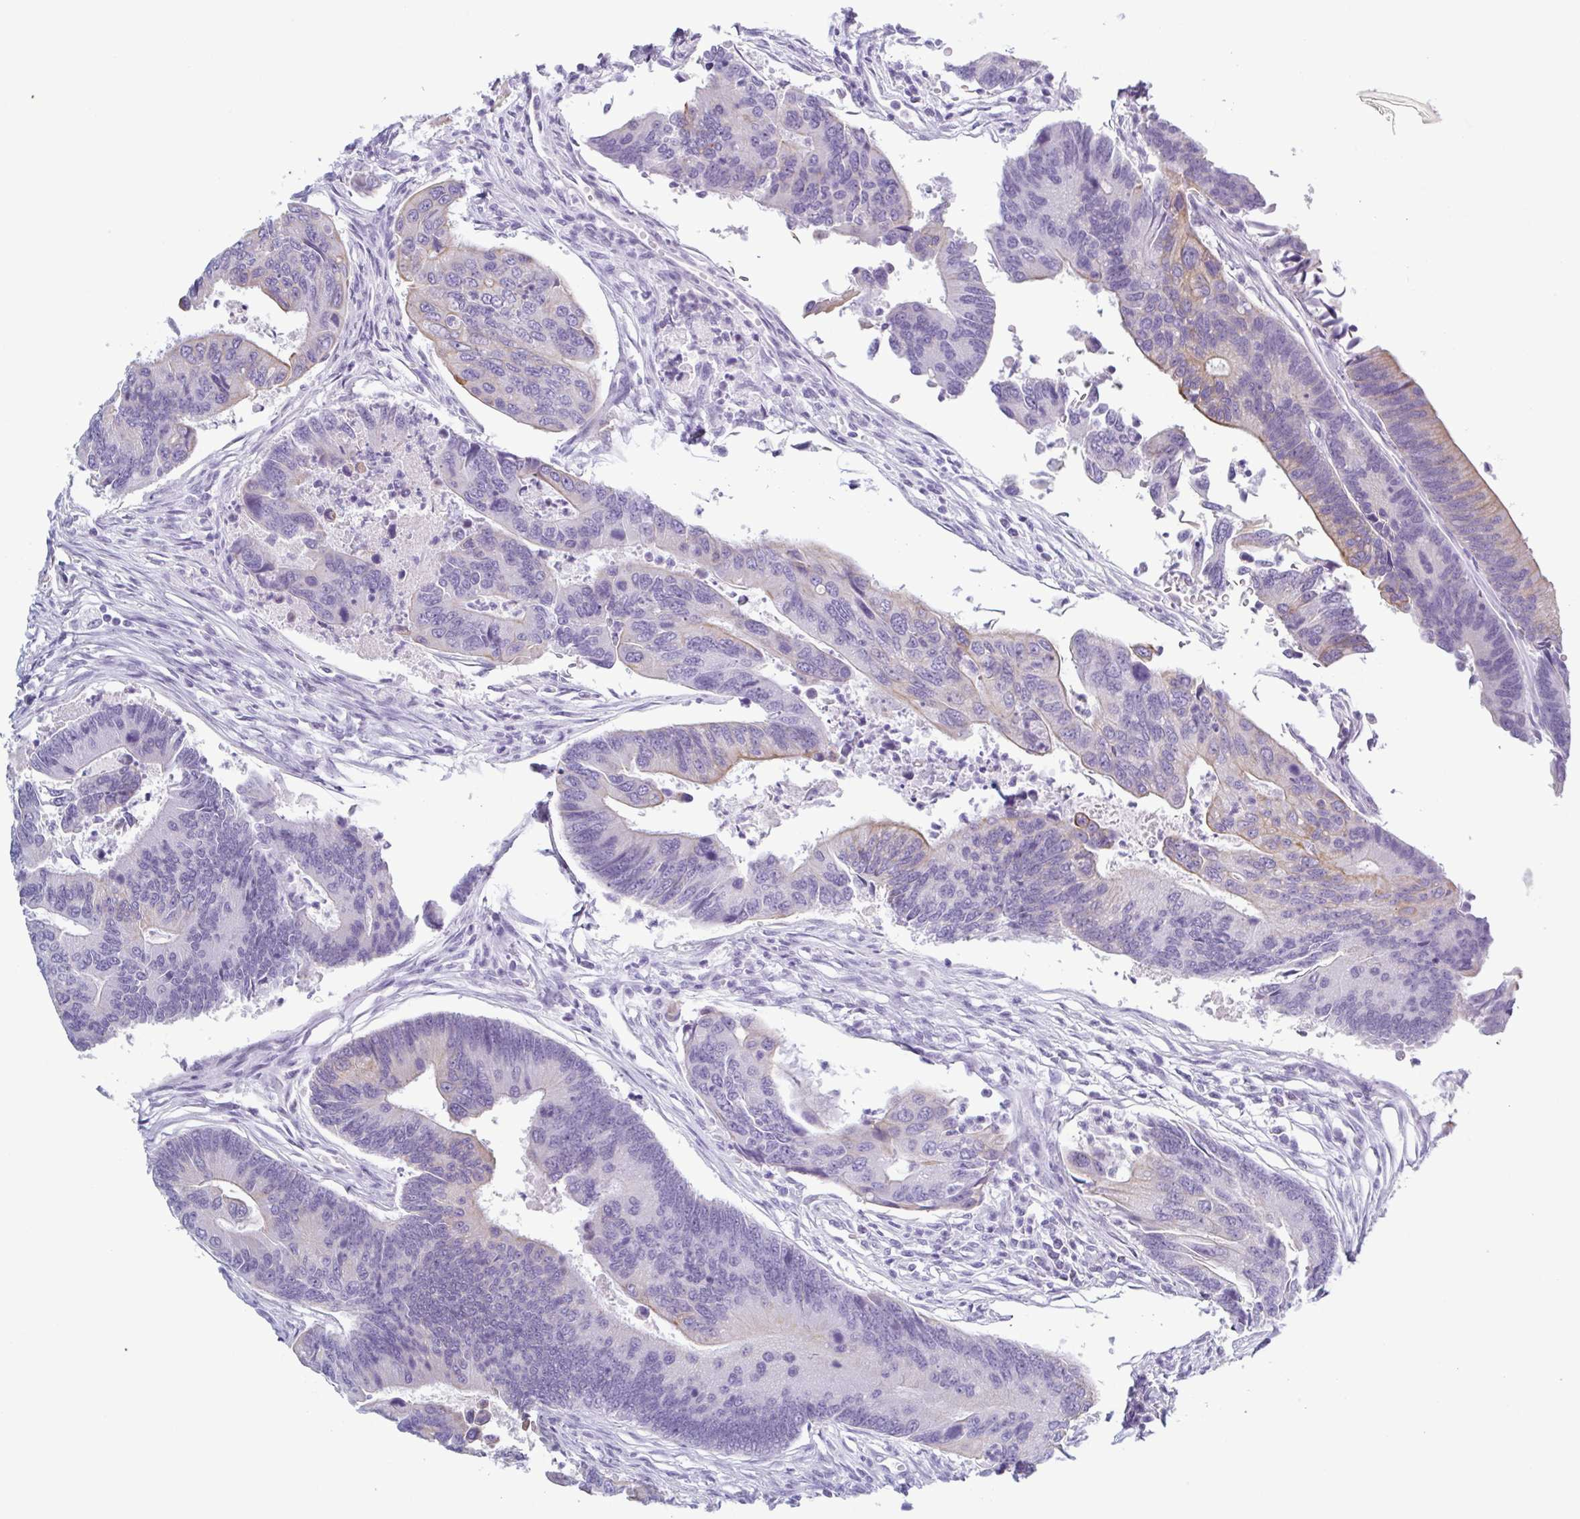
{"staining": {"intensity": "weak", "quantity": "<25%", "location": "cytoplasmic/membranous"}, "tissue": "colorectal cancer", "cell_type": "Tumor cells", "image_type": "cancer", "snomed": [{"axis": "morphology", "description": "Adenocarcinoma, NOS"}, {"axis": "topography", "description": "Colon"}], "caption": "A high-resolution histopathology image shows IHC staining of colorectal cancer (adenocarcinoma), which exhibits no significant staining in tumor cells.", "gene": "KRT10", "patient": {"sex": "female", "age": 67}}